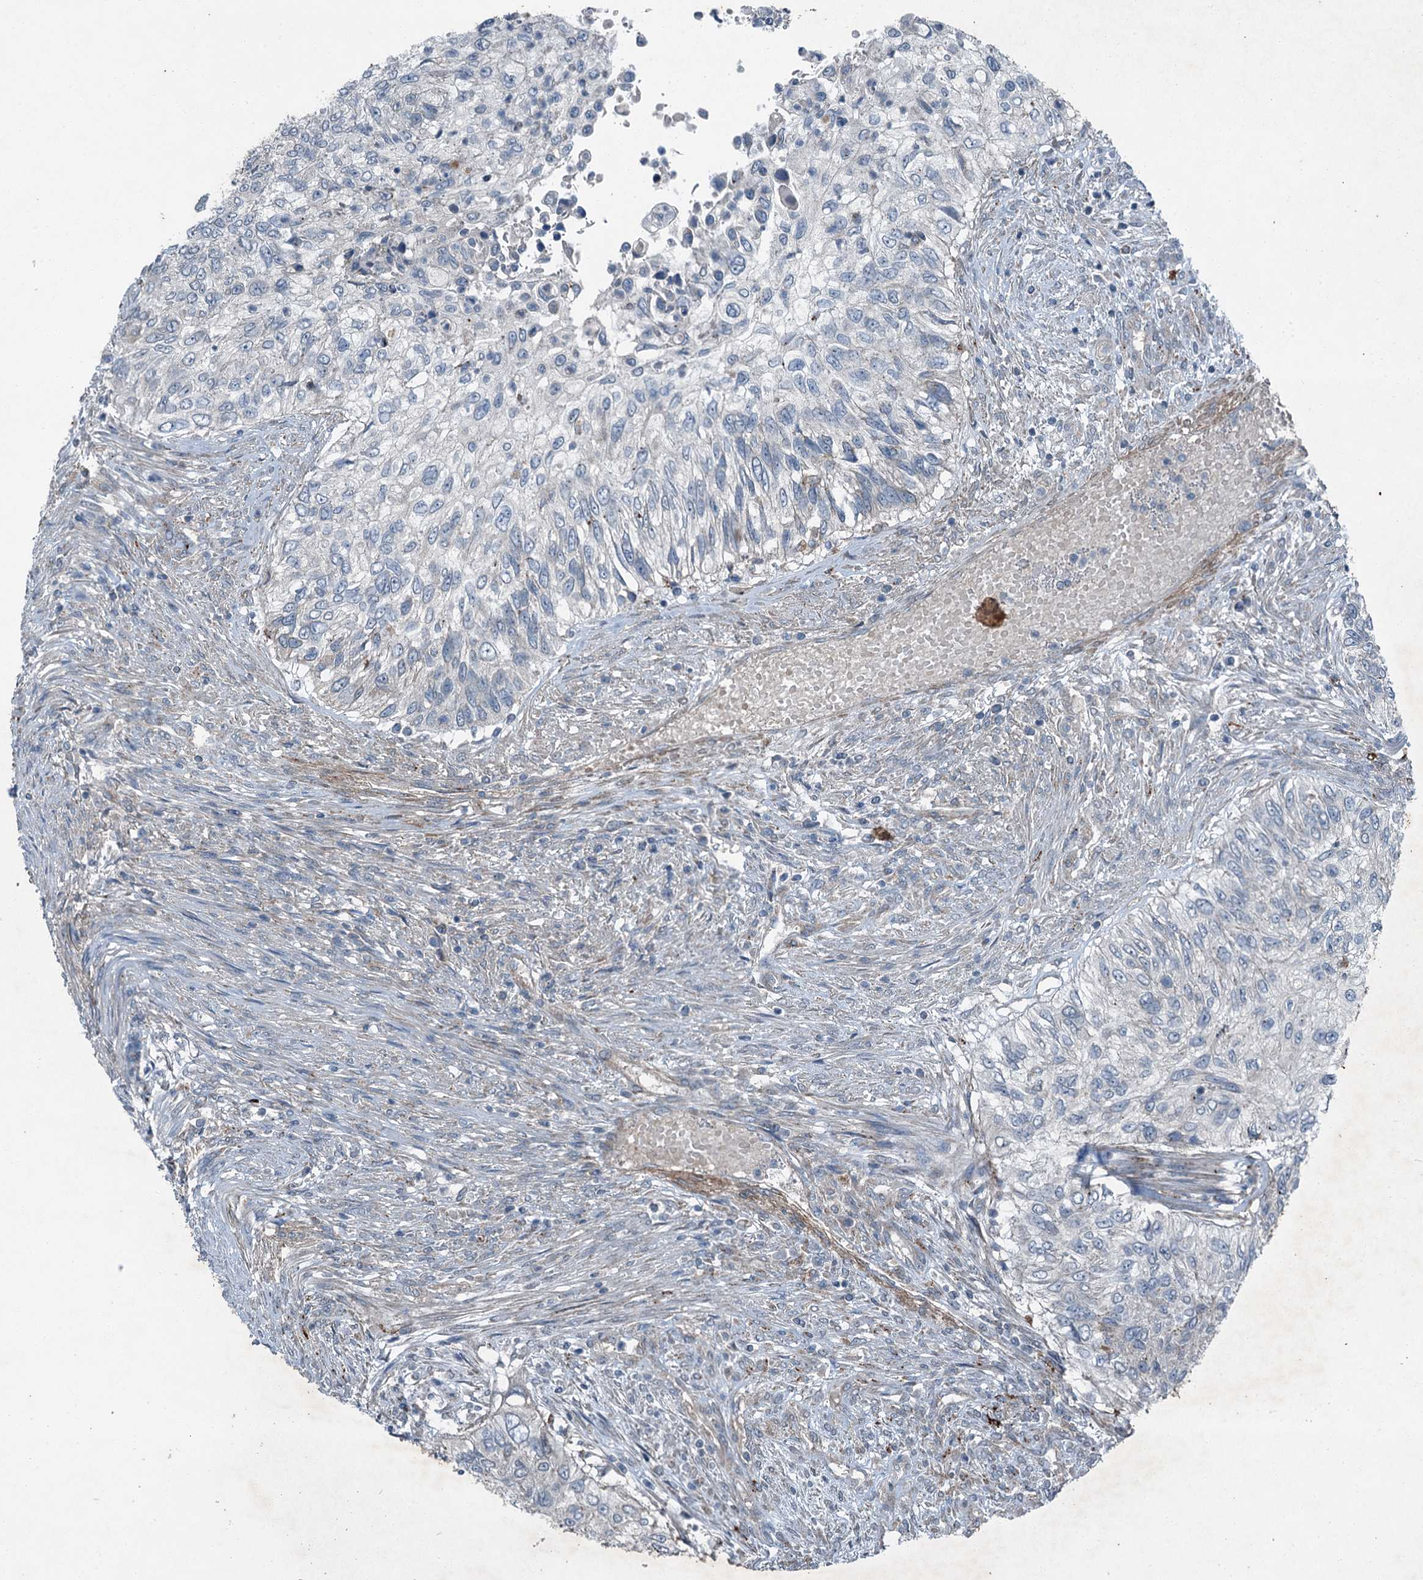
{"staining": {"intensity": "negative", "quantity": "none", "location": "none"}, "tissue": "urothelial cancer", "cell_type": "Tumor cells", "image_type": "cancer", "snomed": [{"axis": "morphology", "description": "Urothelial carcinoma, High grade"}, {"axis": "topography", "description": "Urinary bladder"}], "caption": "This histopathology image is of urothelial cancer stained with immunohistochemistry to label a protein in brown with the nuclei are counter-stained blue. There is no expression in tumor cells.", "gene": "AXL", "patient": {"sex": "female", "age": 60}}